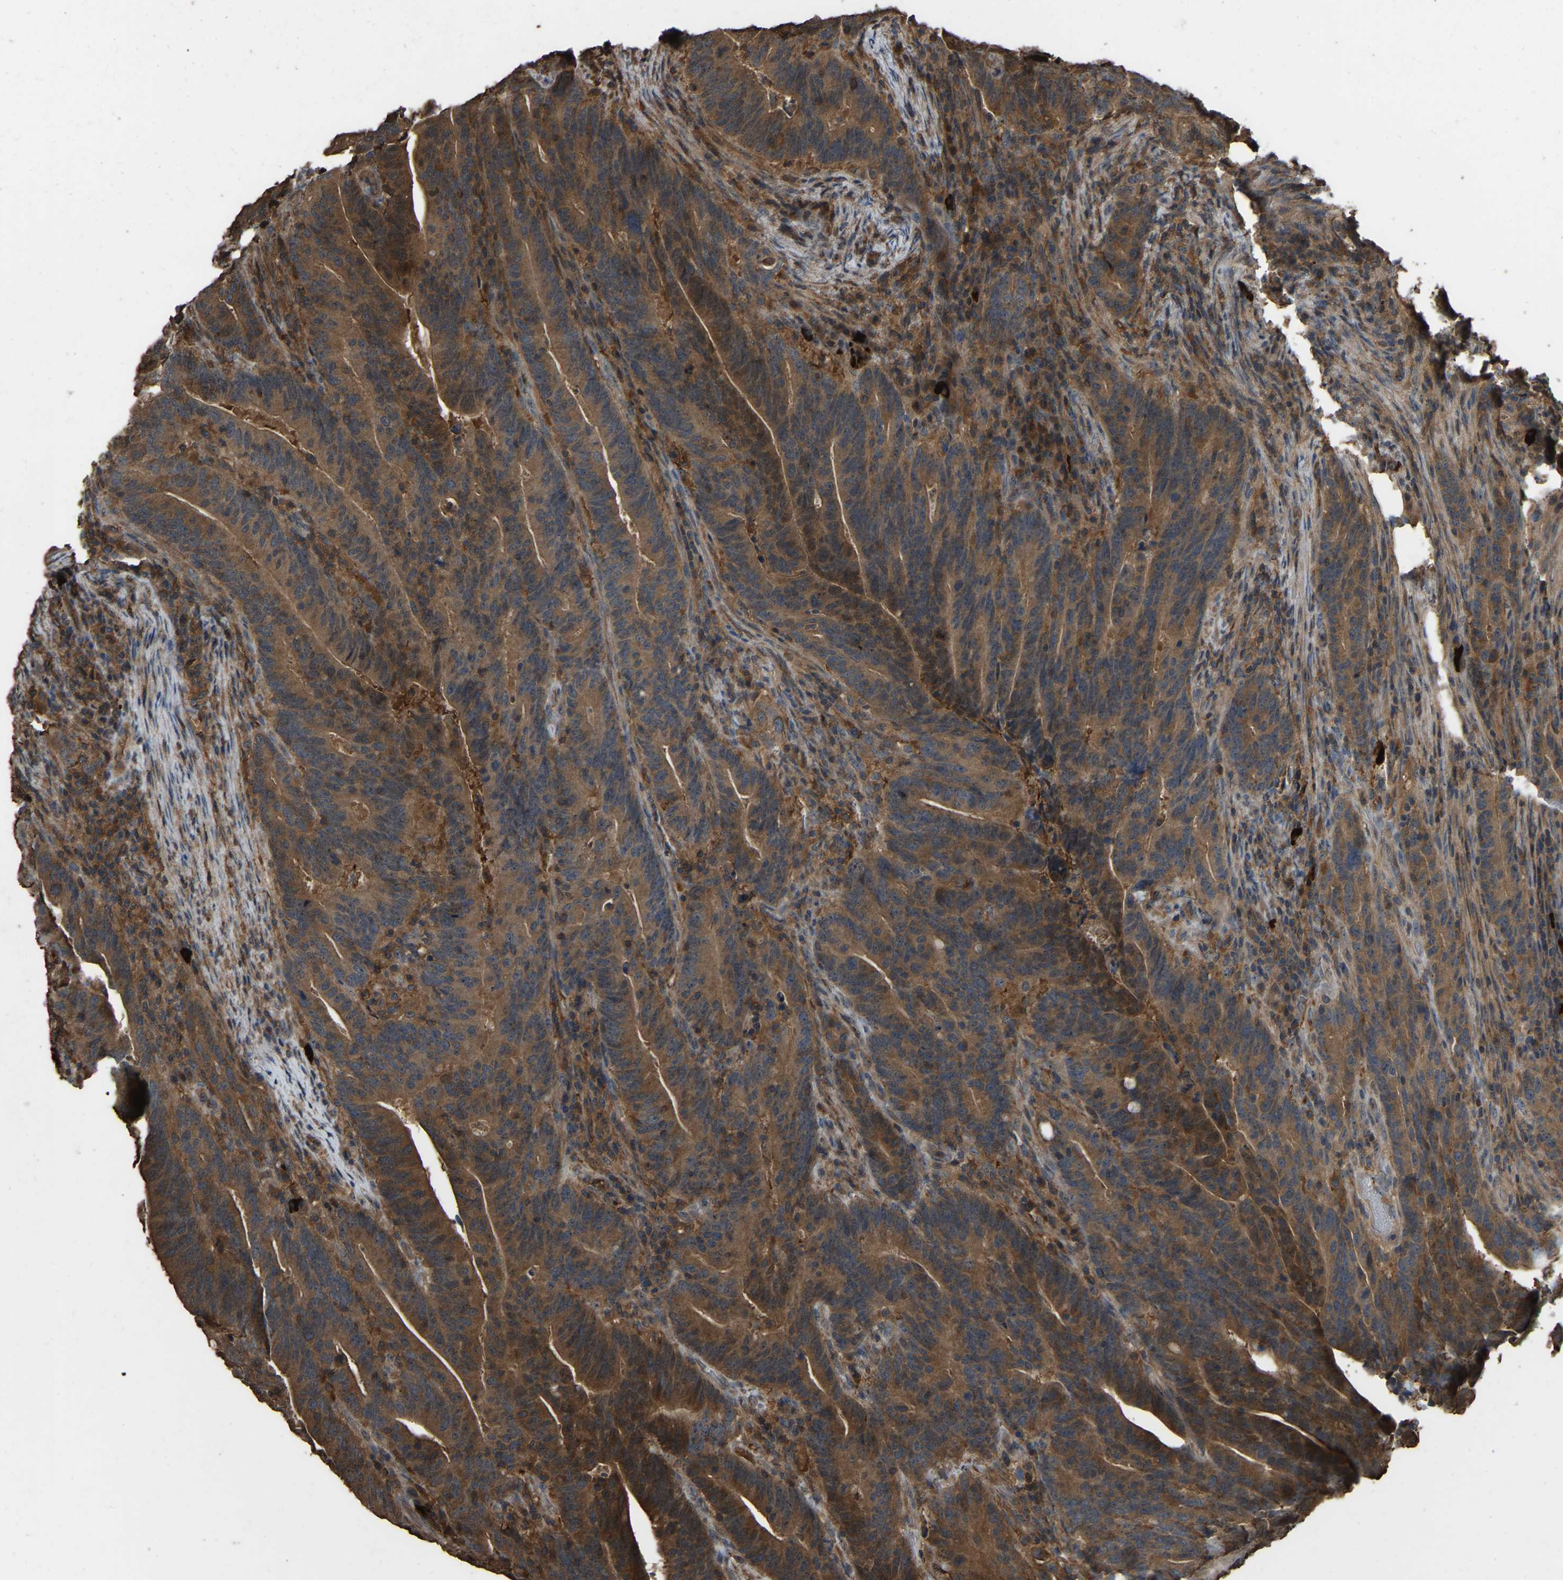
{"staining": {"intensity": "moderate", "quantity": ">75%", "location": "cytoplasmic/membranous"}, "tissue": "colorectal cancer", "cell_type": "Tumor cells", "image_type": "cancer", "snomed": [{"axis": "morphology", "description": "Adenocarcinoma, NOS"}, {"axis": "topography", "description": "Colon"}], "caption": "Immunohistochemistry photomicrograph of human colorectal cancer (adenocarcinoma) stained for a protein (brown), which exhibits medium levels of moderate cytoplasmic/membranous positivity in approximately >75% of tumor cells.", "gene": "FHIT", "patient": {"sex": "female", "age": 66}}